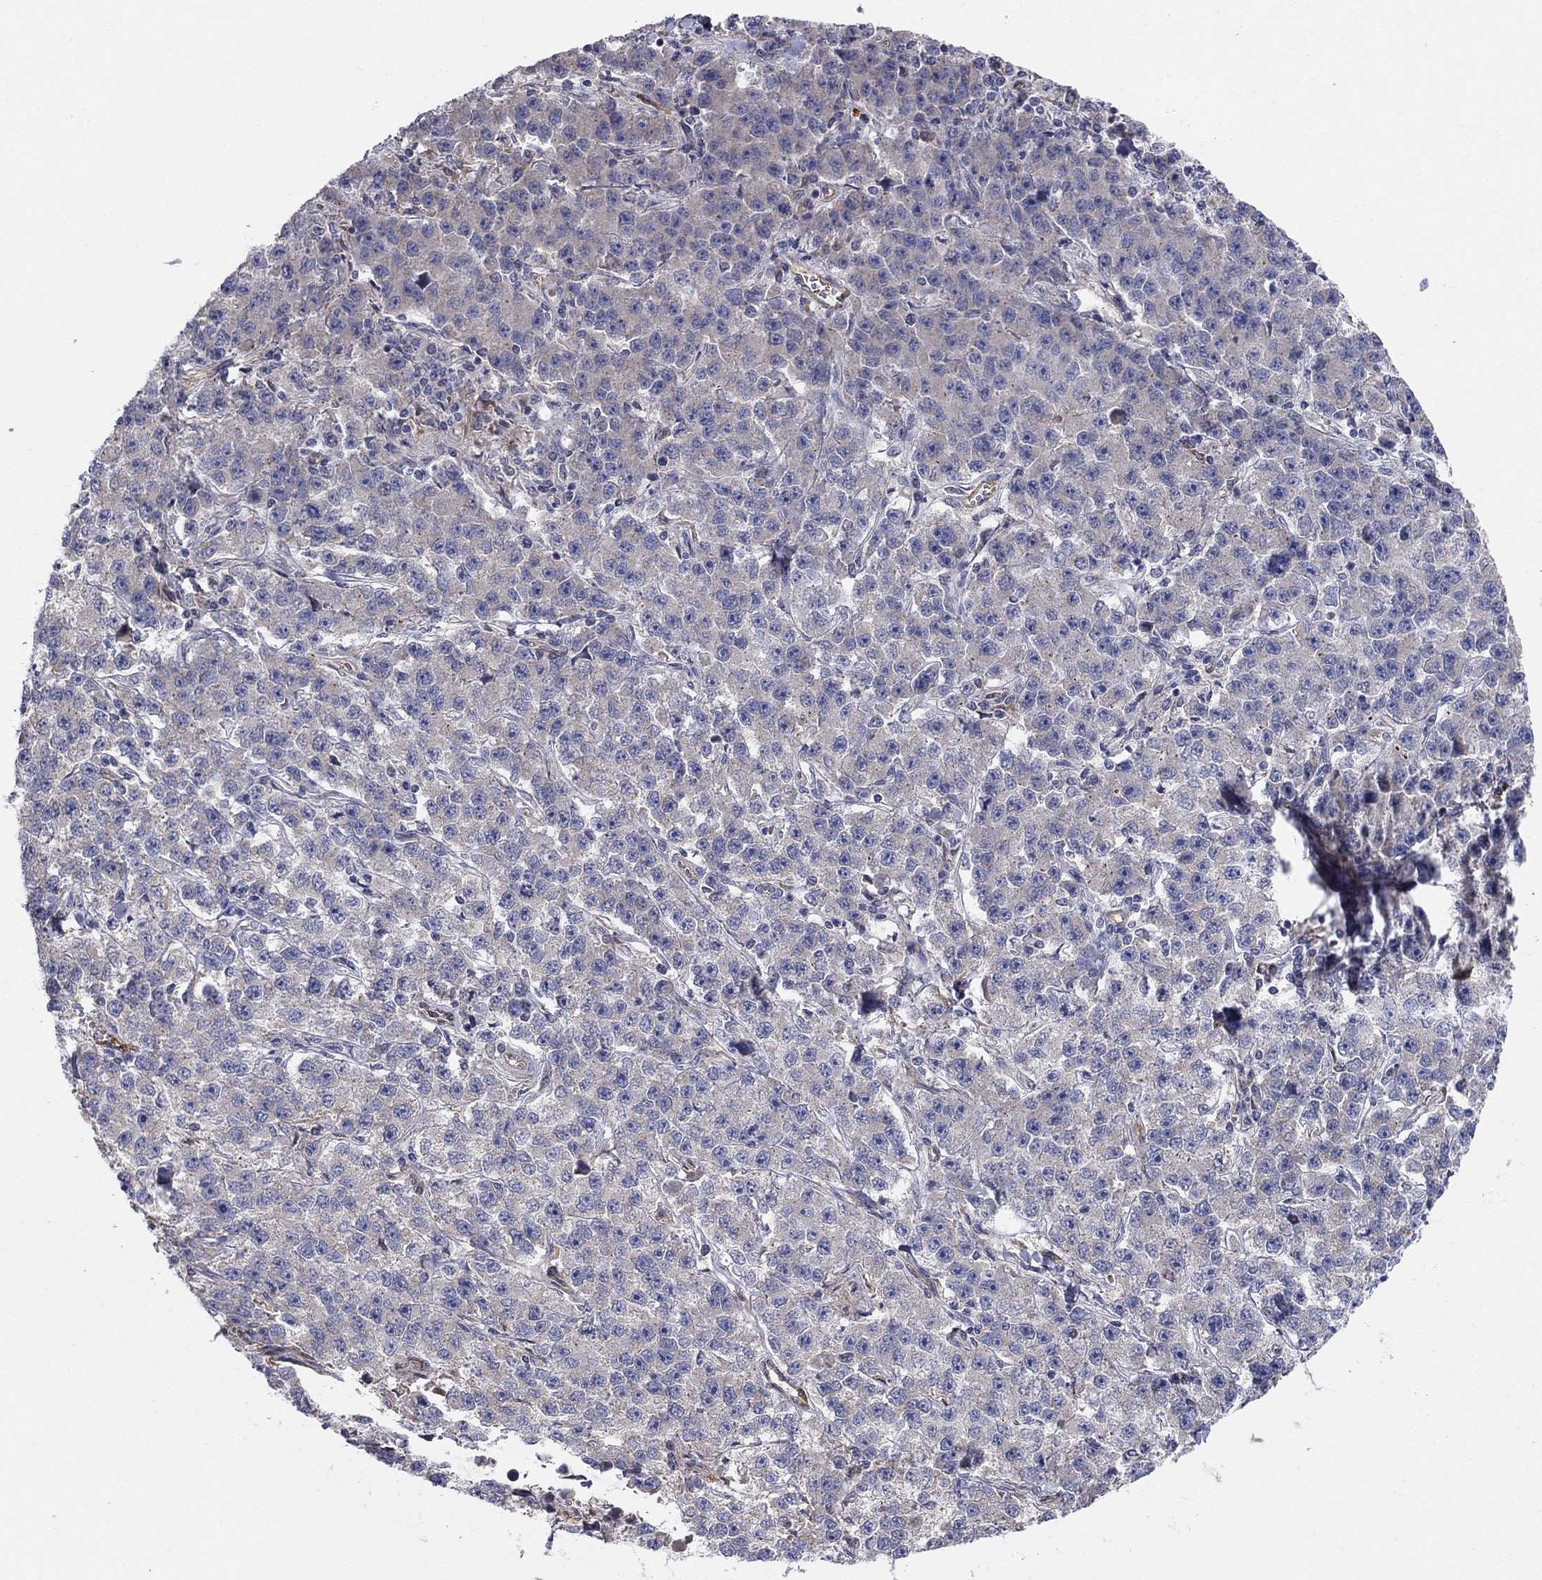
{"staining": {"intensity": "negative", "quantity": "none", "location": "none"}, "tissue": "testis cancer", "cell_type": "Tumor cells", "image_type": "cancer", "snomed": [{"axis": "morphology", "description": "Seminoma, NOS"}, {"axis": "topography", "description": "Testis"}], "caption": "This is an IHC photomicrograph of human seminoma (testis). There is no expression in tumor cells.", "gene": "EMP2", "patient": {"sex": "male", "age": 59}}